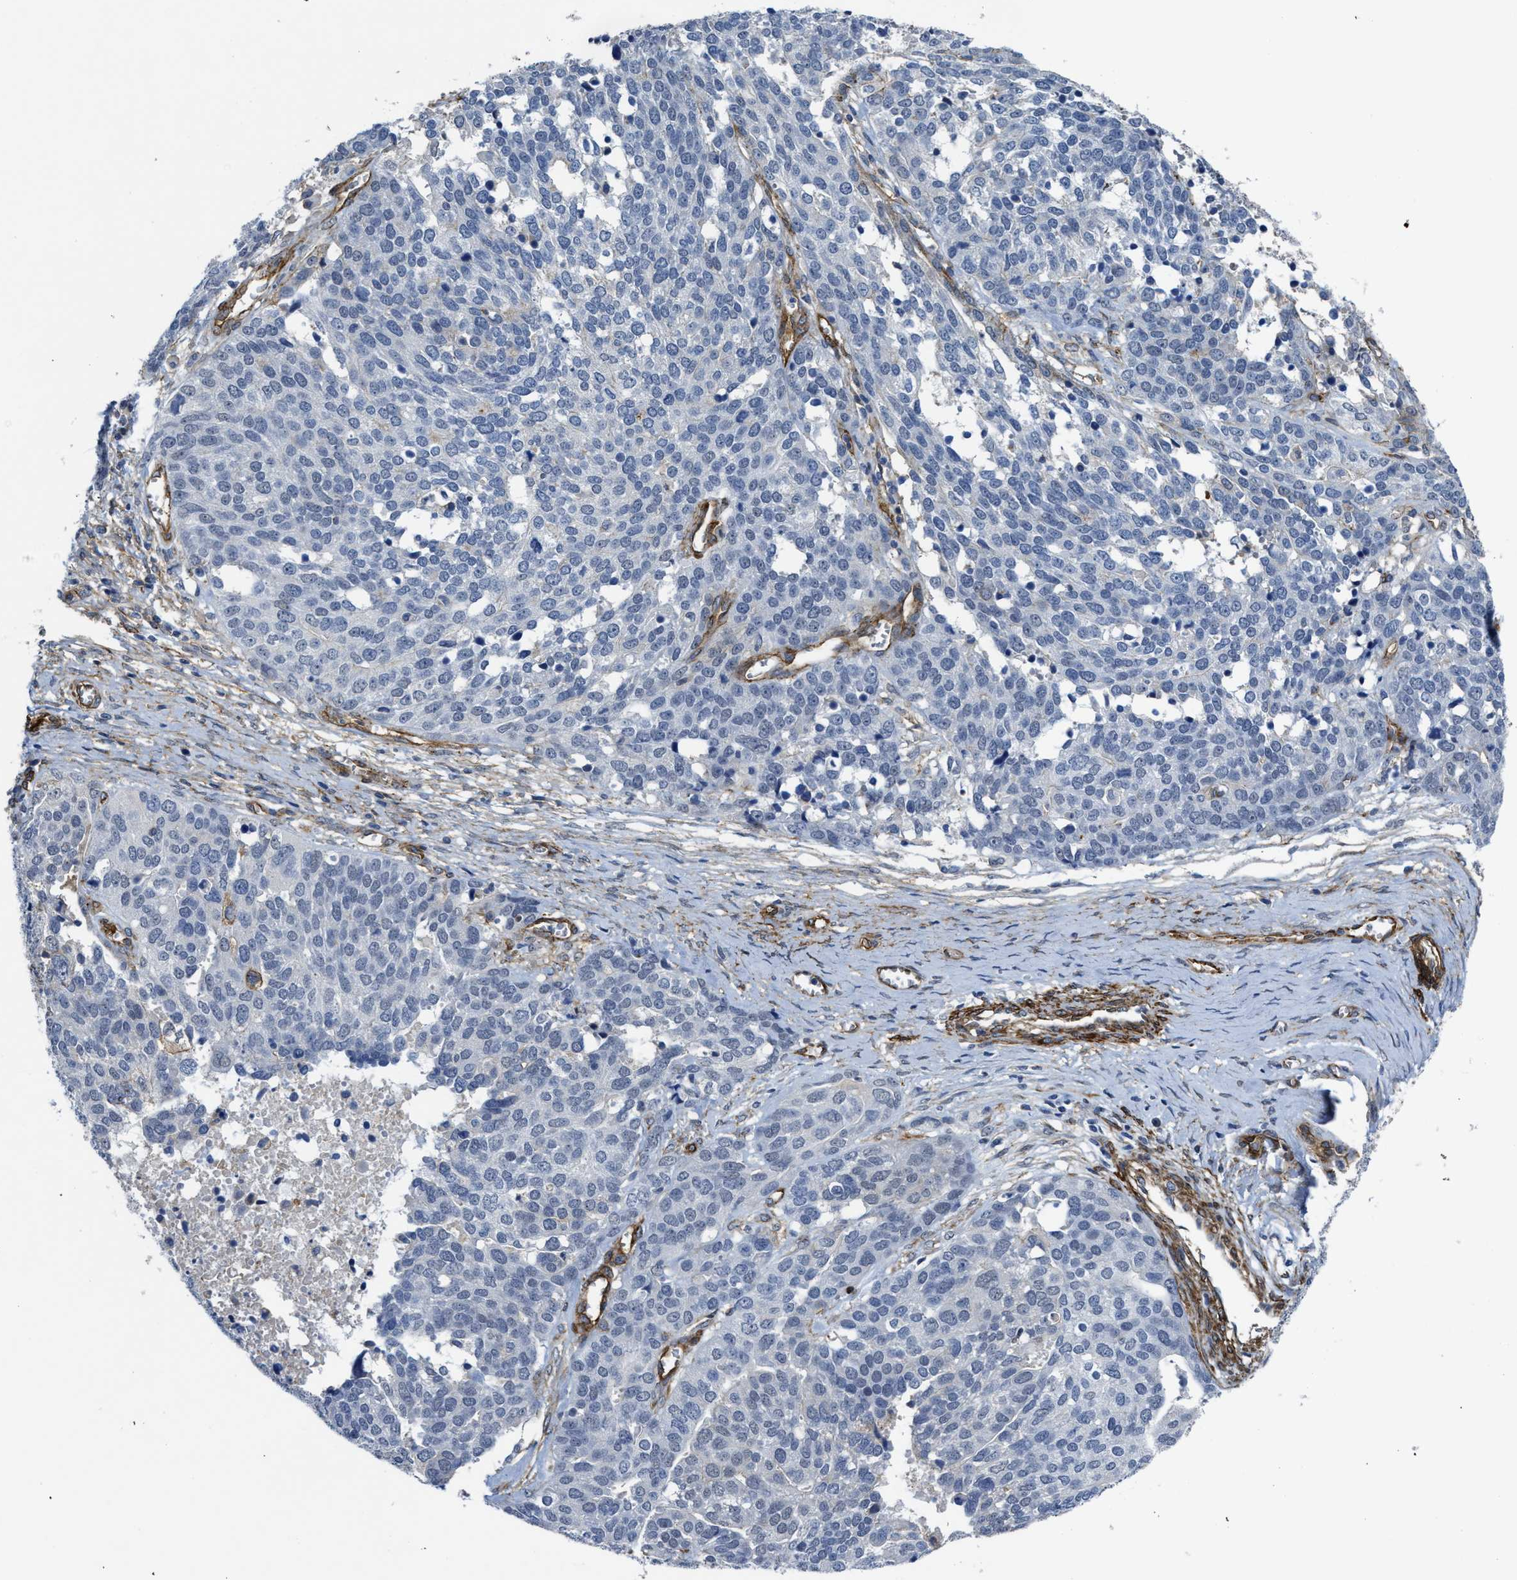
{"staining": {"intensity": "negative", "quantity": "none", "location": "none"}, "tissue": "ovarian cancer", "cell_type": "Tumor cells", "image_type": "cancer", "snomed": [{"axis": "morphology", "description": "Cystadenocarcinoma, serous, NOS"}, {"axis": "topography", "description": "Ovary"}], "caption": "Immunohistochemical staining of human ovarian serous cystadenocarcinoma reveals no significant staining in tumor cells.", "gene": "NAB1", "patient": {"sex": "female", "age": 44}}